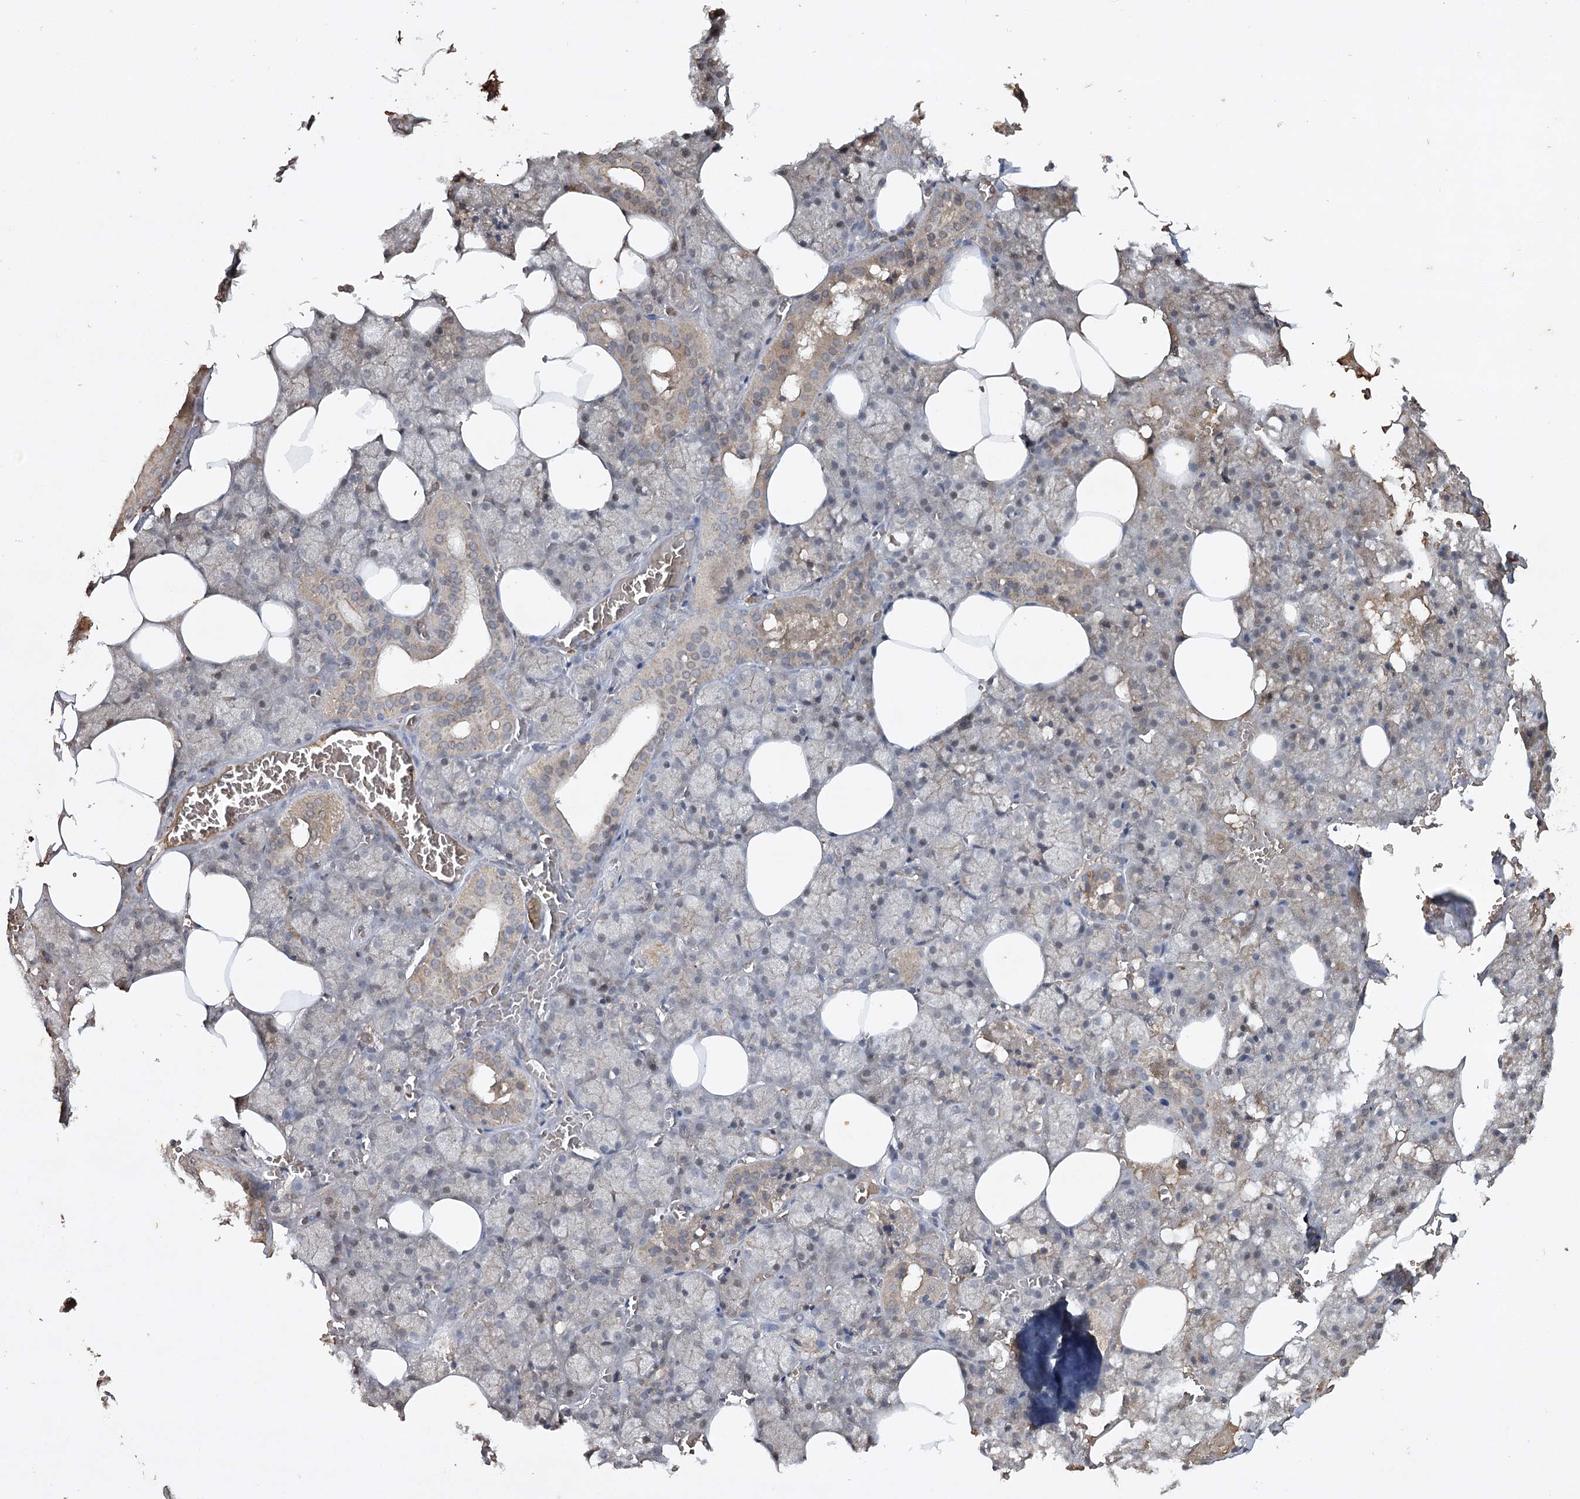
{"staining": {"intensity": "moderate", "quantity": "<25%", "location": "cytoplasmic/membranous"}, "tissue": "salivary gland", "cell_type": "Glandular cells", "image_type": "normal", "snomed": [{"axis": "morphology", "description": "Normal tissue, NOS"}, {"axis": "topography", "description": "Salivary gland"}], "caption": "Glandular cells reveal low levels of moderate cytoplasmic/membranous expression in about <25% of cells in benign salivary gland. The protein of interest is shown in brown color, while the nuclei are stained blue.", "gene": "CYP2B6", "patient": {"sex": "male", "age": 62}}